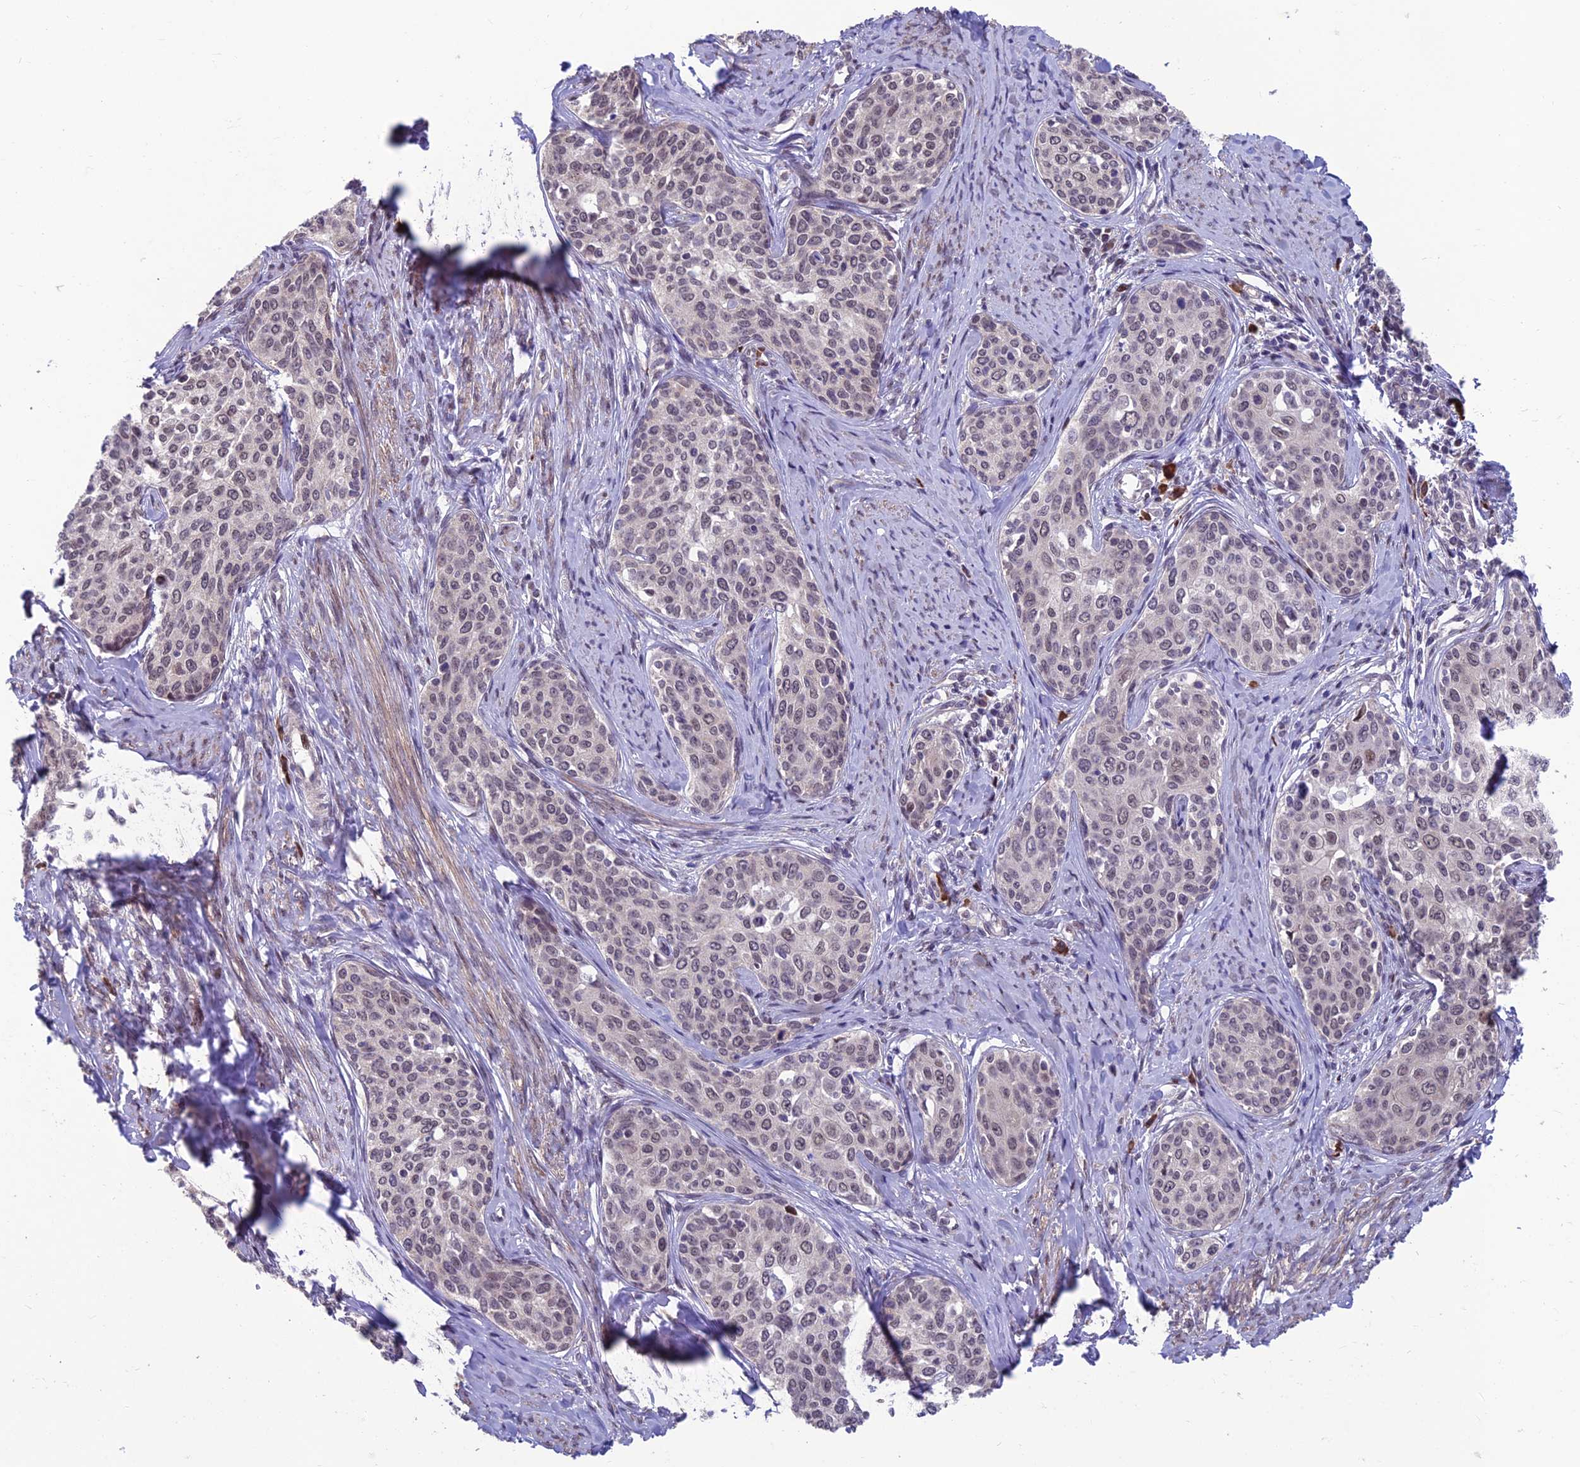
{"staining": {"intensity": "negative", "quantity": "none", "location": "none"}, "tissue": "cervical cancer", "cell_type": "Tumor cells", "image_type": "cancer", "snomed": [{"axis": "morphology", "description": "Squamous cell carcinoma, NOS"}, {"axis": "morphology", "description": "Adenocarcinoma, NOS"}, {"axis": "topography", "description": "Cervix"}], "caption": "Cervical cancer (squamous cell carcinoma) stained for a protein using IHC displays no expression tumor cells.", "gene": "KIAA1191", "patient": {"sex": "female", "age": 52}}